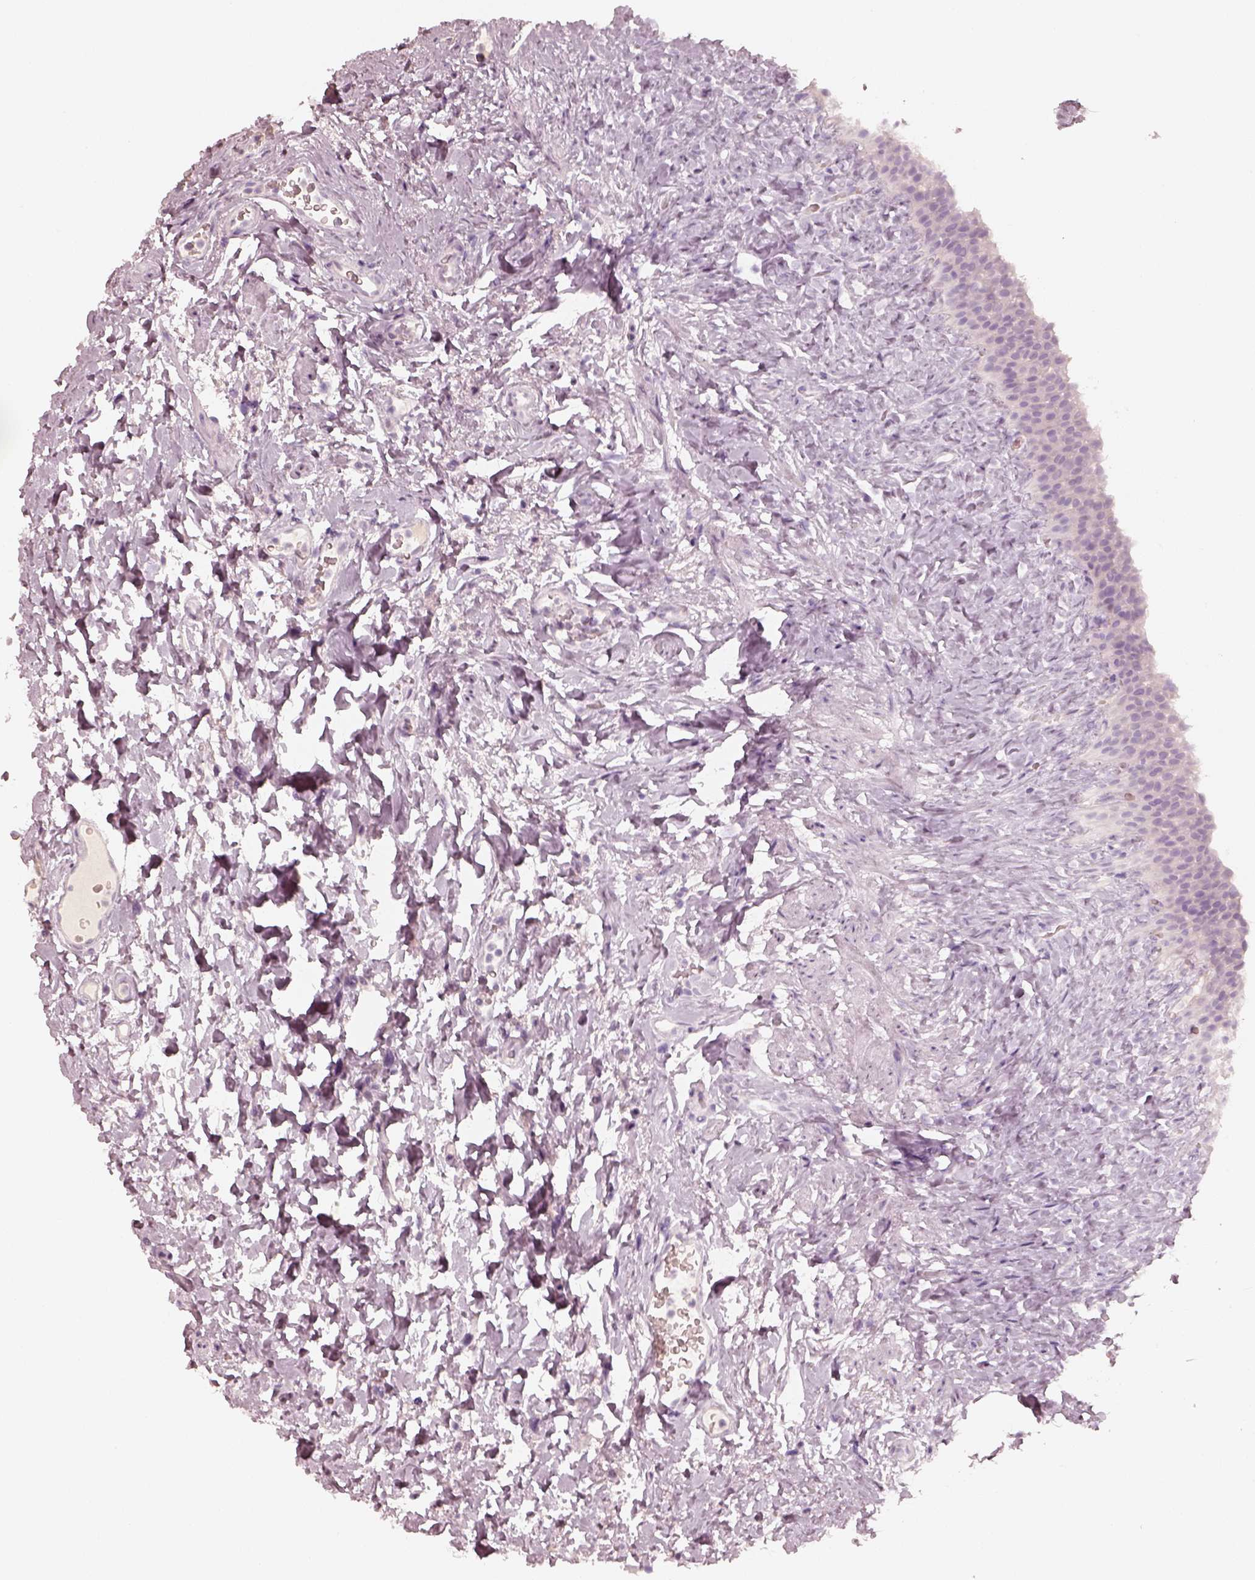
{"staining": {"intensity": "negative", "quantity": "none", "location": "none"}, "tissue": "urinary bladder", "cell_type": "Urothelial cells", "image_type": "normal", "snomed": [{"axis": "morphology", "description": "Normal tissue, NOS"}, {"axis": "topography", "description": "Urinary bladder"}], "caption": "An immunohistochemistry micrograph of unremarkable urinary bladder is shown. There is no staining in urothelial cells of urinary bladder. (DAB IHC with hematoxylin counter stain).", "gene": "KRT82", "patient": {"sex": "male", "age": 76}}